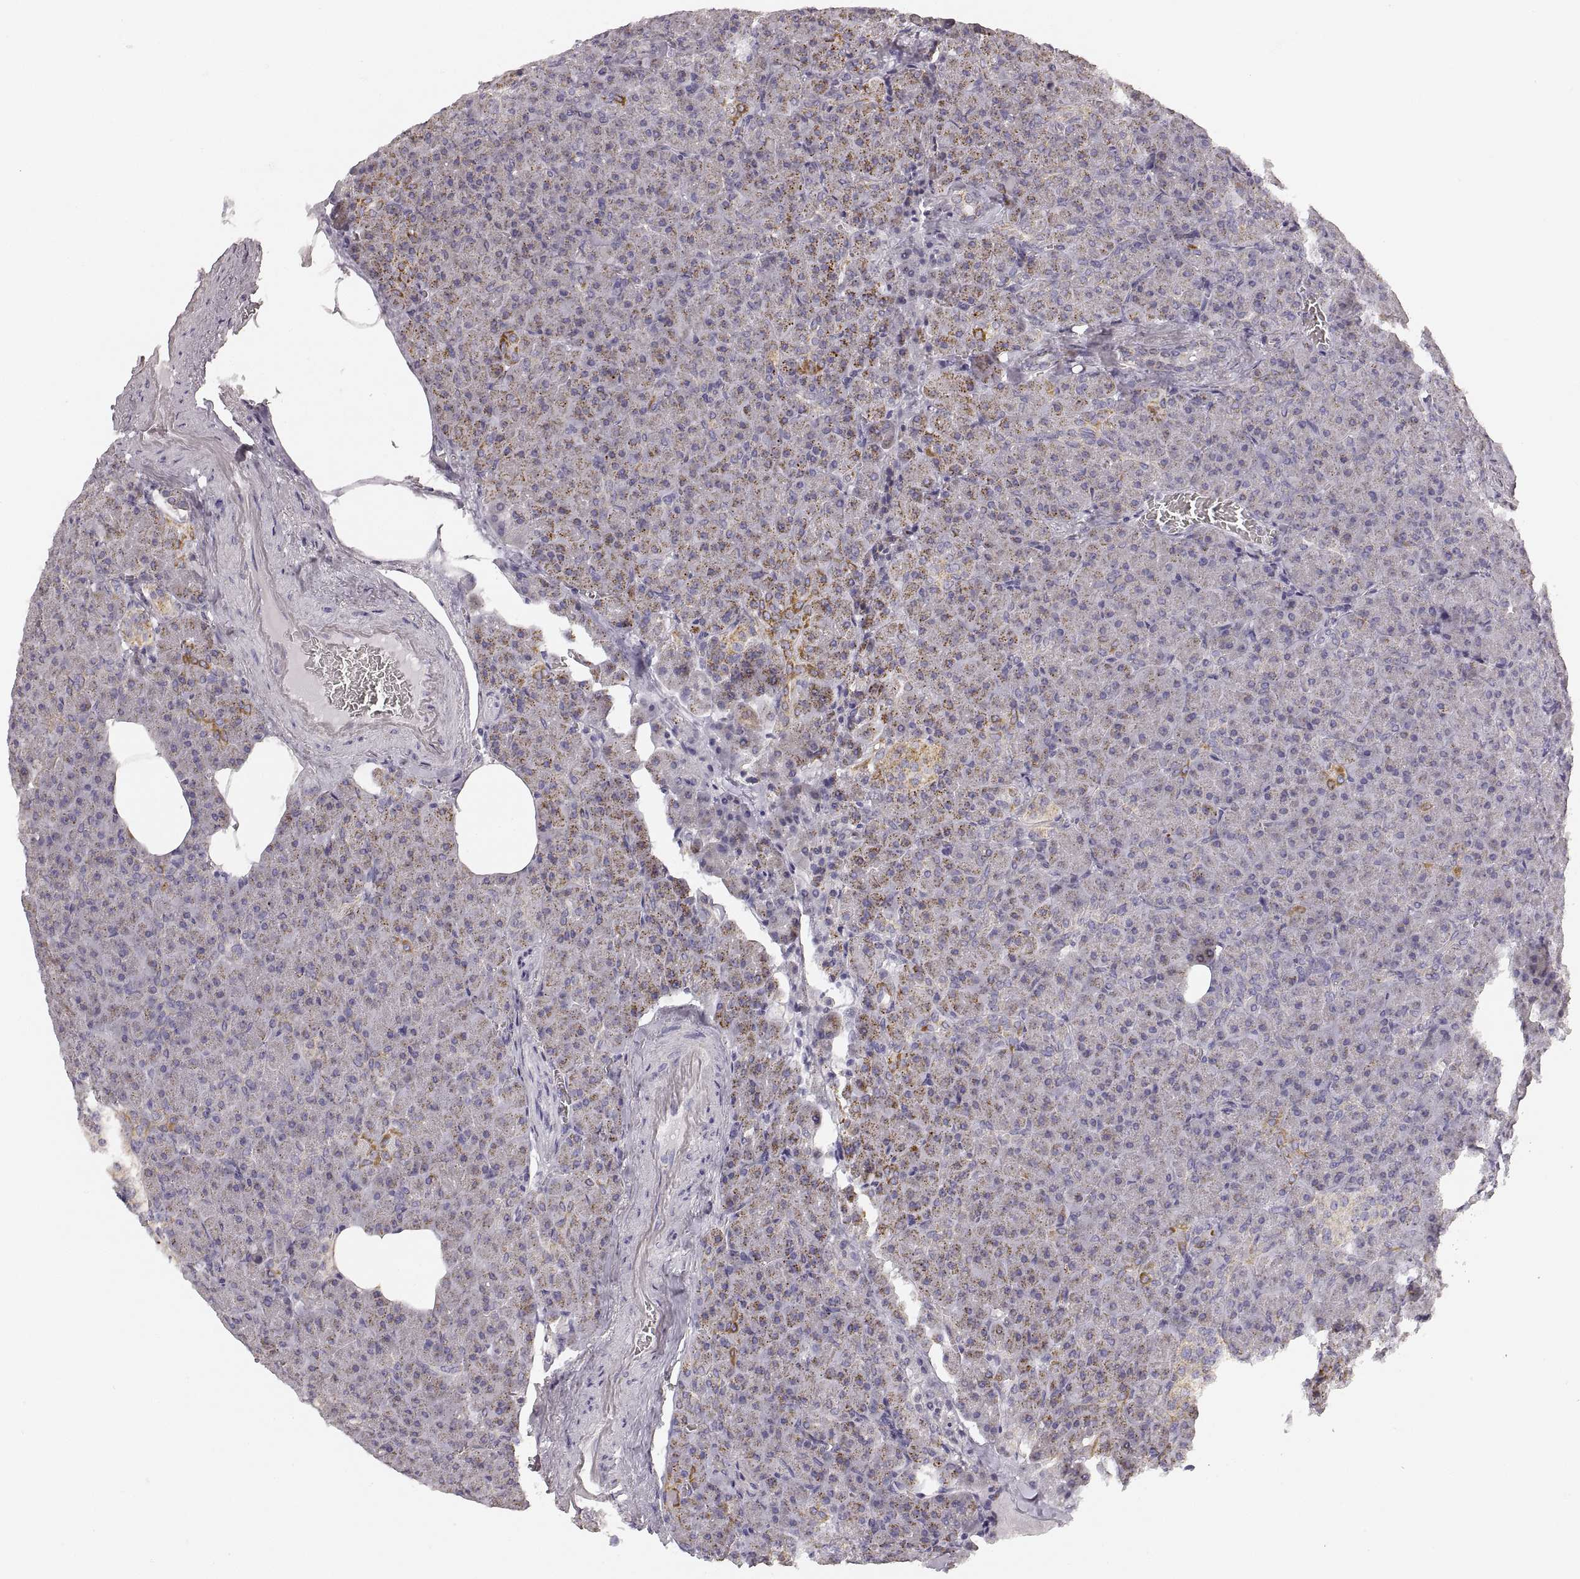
{"staining": {"intensity": "moderate", "quantity": "<25%", "location": "cytoplasmic/membranous"}, "tissue": "pancreas", "cell_type": "Exocrine glandular cells", "image_type": "normal", "snomed": [{"axis": "morphology", "description": "Normal tissue, NOS"}, {"axis": "topography", "description": "Pancreas"}], "caption": "High-magnification brightfield microscopy of unremarkable pancreas stained with DAB (brown) and counterstained with hematoxylin (blue). exocrine glandular cells exhibit moderate cytoplasmic/membranous positivity is identified in about<25% of cells.", "gene": "RDH13", "patient": {"sex": "female", "age": 74}}